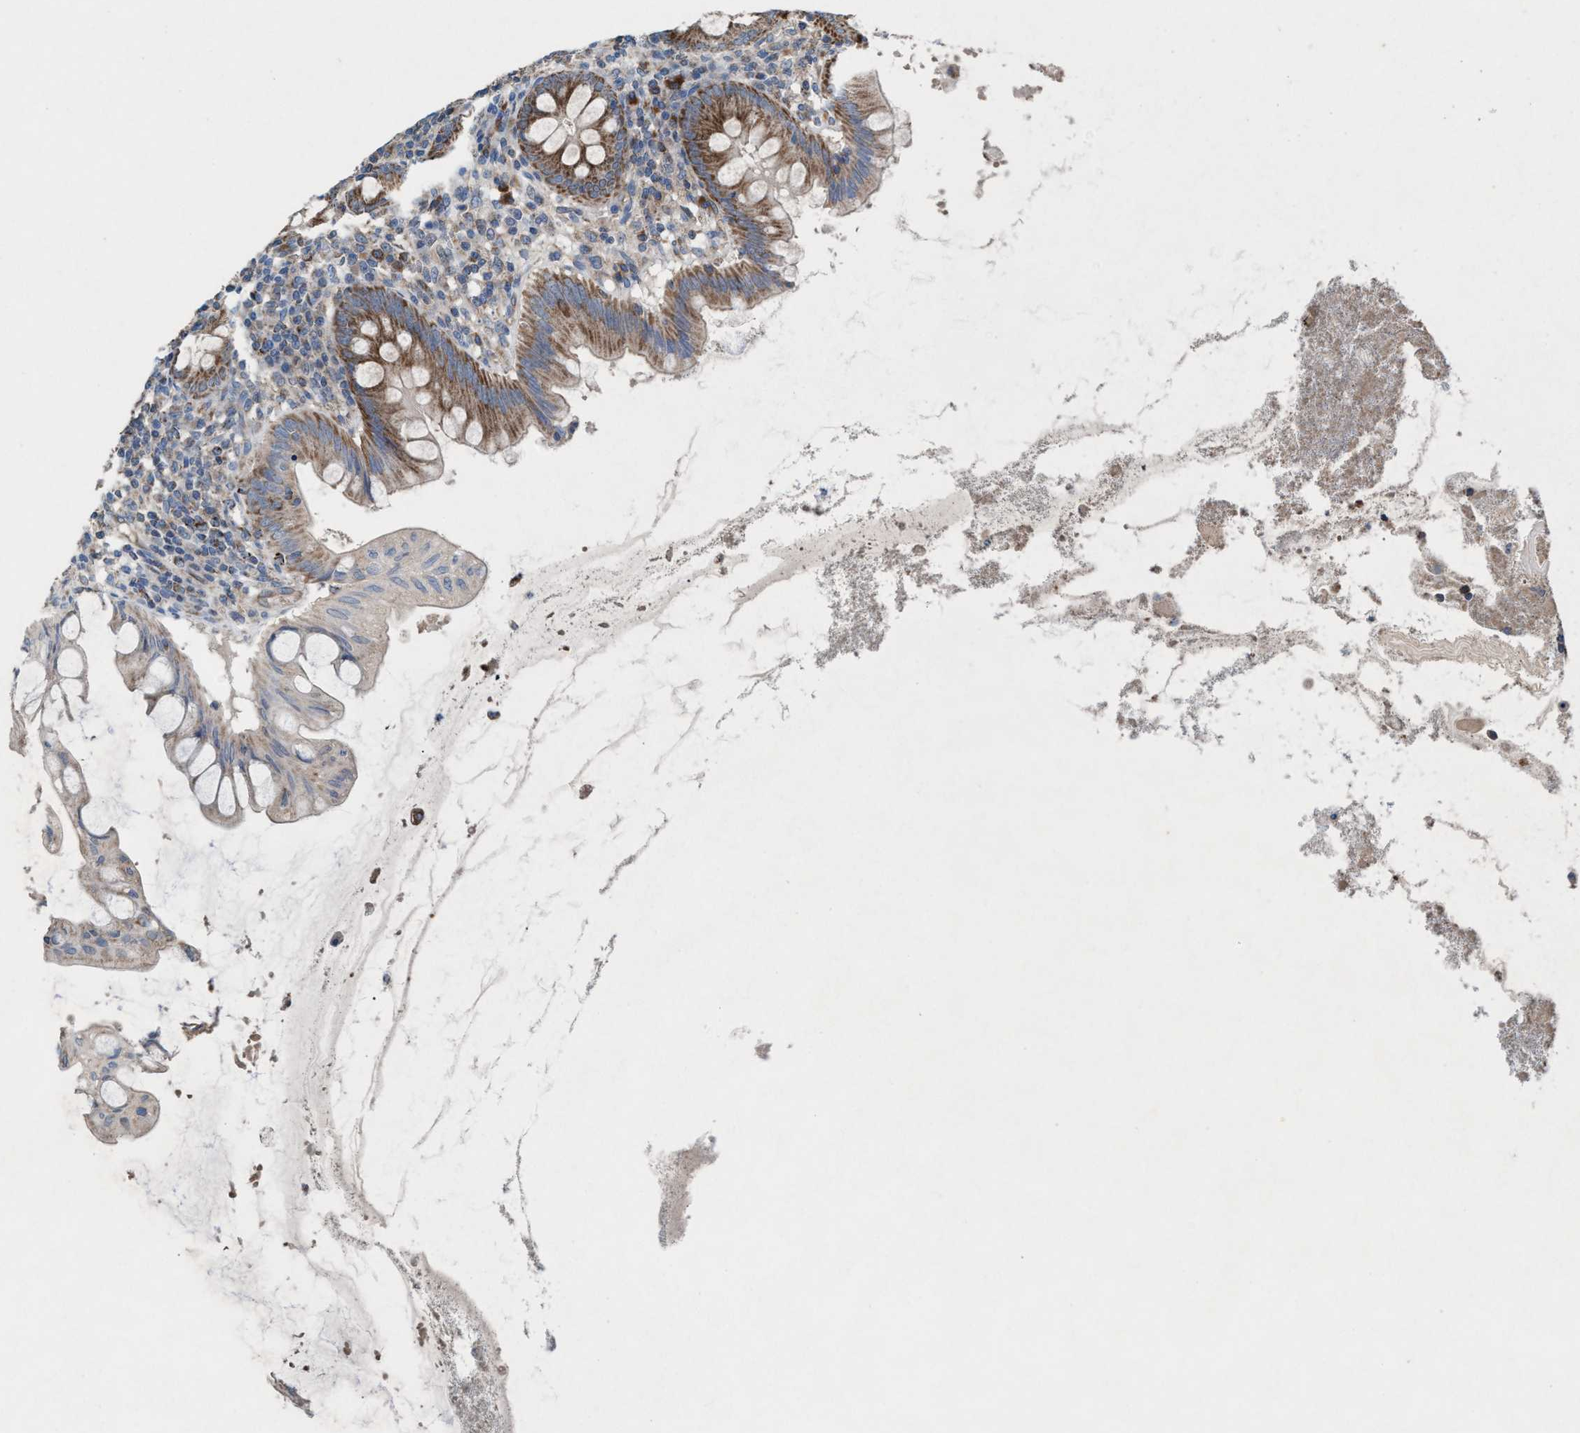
{"staining": {"intensity": "moderate", "quantity": ">75%", "location": "cytoplasmic/membranous"}, "tissue": "appendix", "cell_type": "Glandular cells", "image_type": "normal", "snomed": [{"axis": "morphology", "description": "Normal tissue, NOS"}, {"axis": "topography", "description": "Appendix"}], "caption": "About >75% of glandular cells in benign human appendix reveal moderate cytoplasmic/membranous protein staining as visualized by brown immunohistochemical staining.", "gene": "MRM1", "patient": {"sex": "male", "age": 56}}